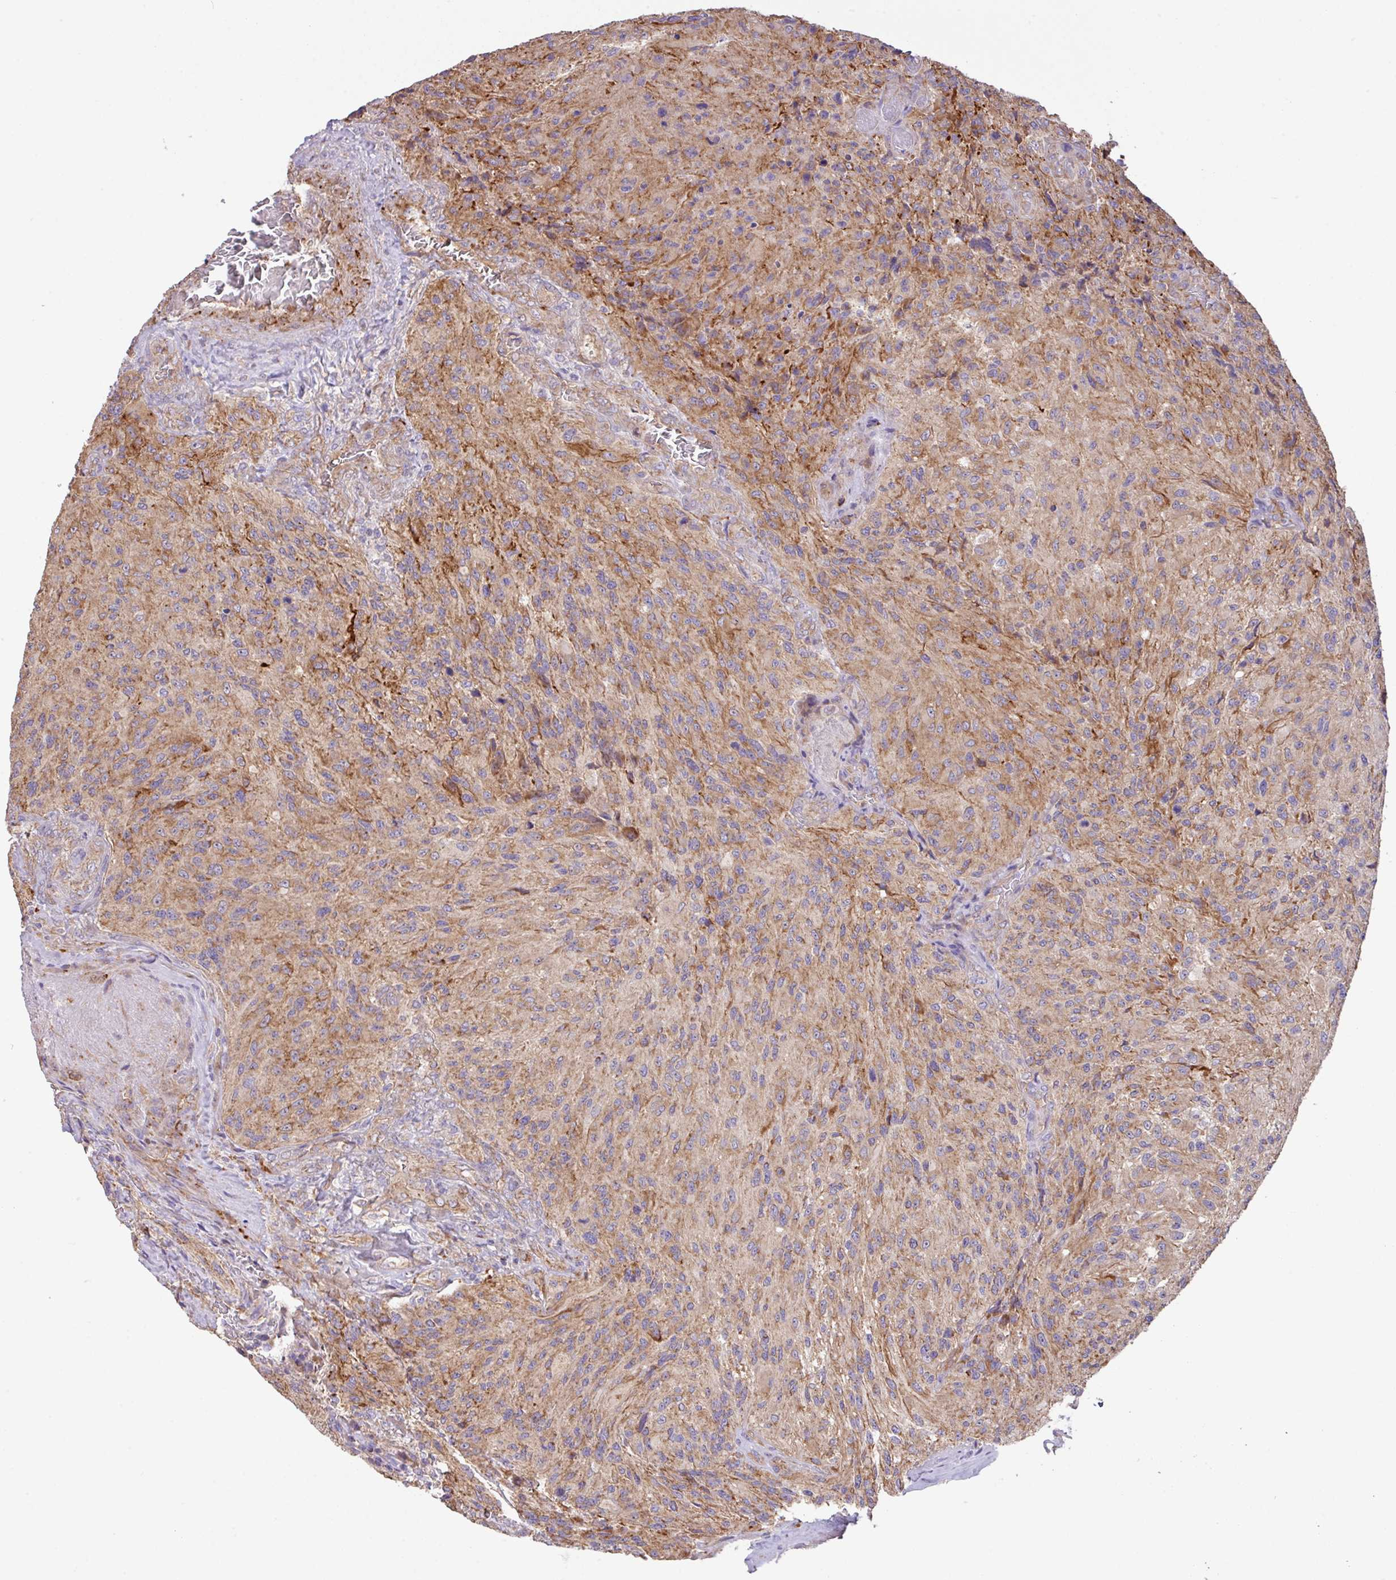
{"staining": {"intensity": "weak", "quantity": "25%-75%", "location": "cytoplasmic/membranous"}, "tissue": "glioma", "cell_type": "Tumor cells", "image_type": "cancer", "snomed": [{"axis": "morphology", "description": "Normal tissue, NOS"}, {"axis": "morphology", "description": "Glioma, malignant, High grade"}, {"axis": "topography", "description": "Cerebral cortex"}], "caption": "Human glioma stained for a protein (brown) shows weak cytoplasmic/membranous positive staining in about 25%-75% of tumor cells.", "gene": "LRRC53", "patient": {"sex": "male", "age": 56}}